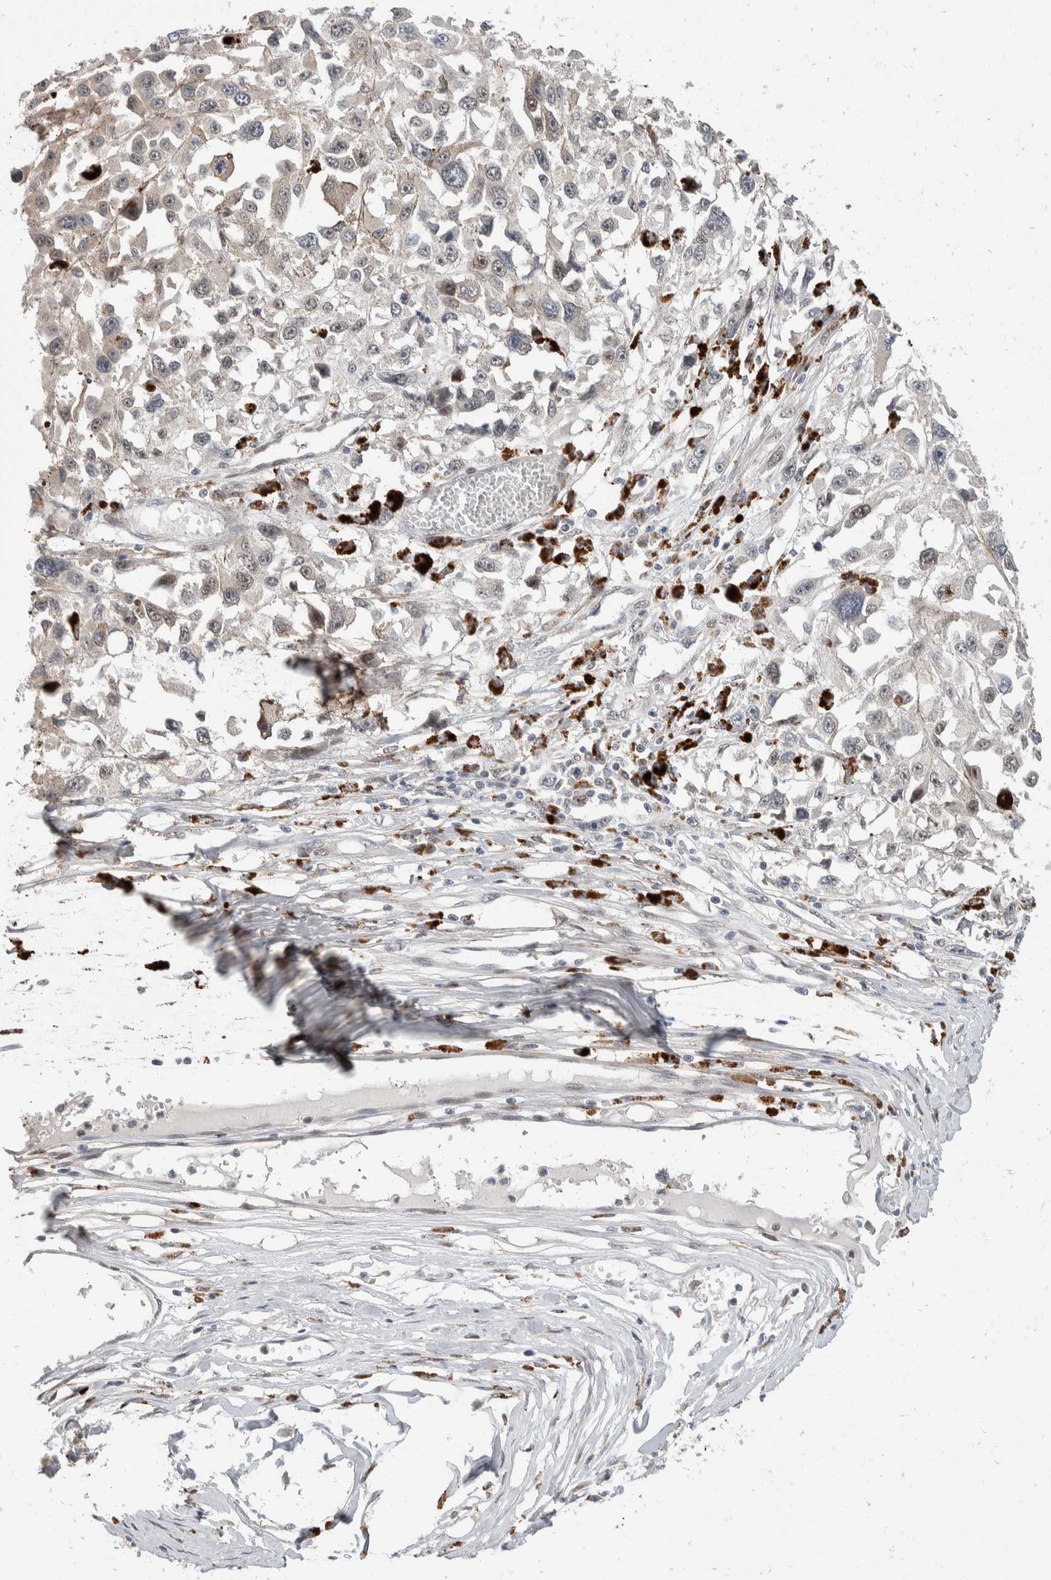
{"staining": {"intensity": "negative", "quantity": "none", "location": "none"}, "tissue": "melanoma", "cell_type": "Tumor cells", "image_type": "cancer", "snomed": [{"axis": "morphology", "description": "Malignant melanoma, Metastatic site"}, {"axis": "topography", "description": "Lymph node"}], "caption": "There is no significant positivity in tumor cells of malignant melanoma (metastatic site).", "gene": "ZNF703", "patient": {"sex": "male", "age": 59}}